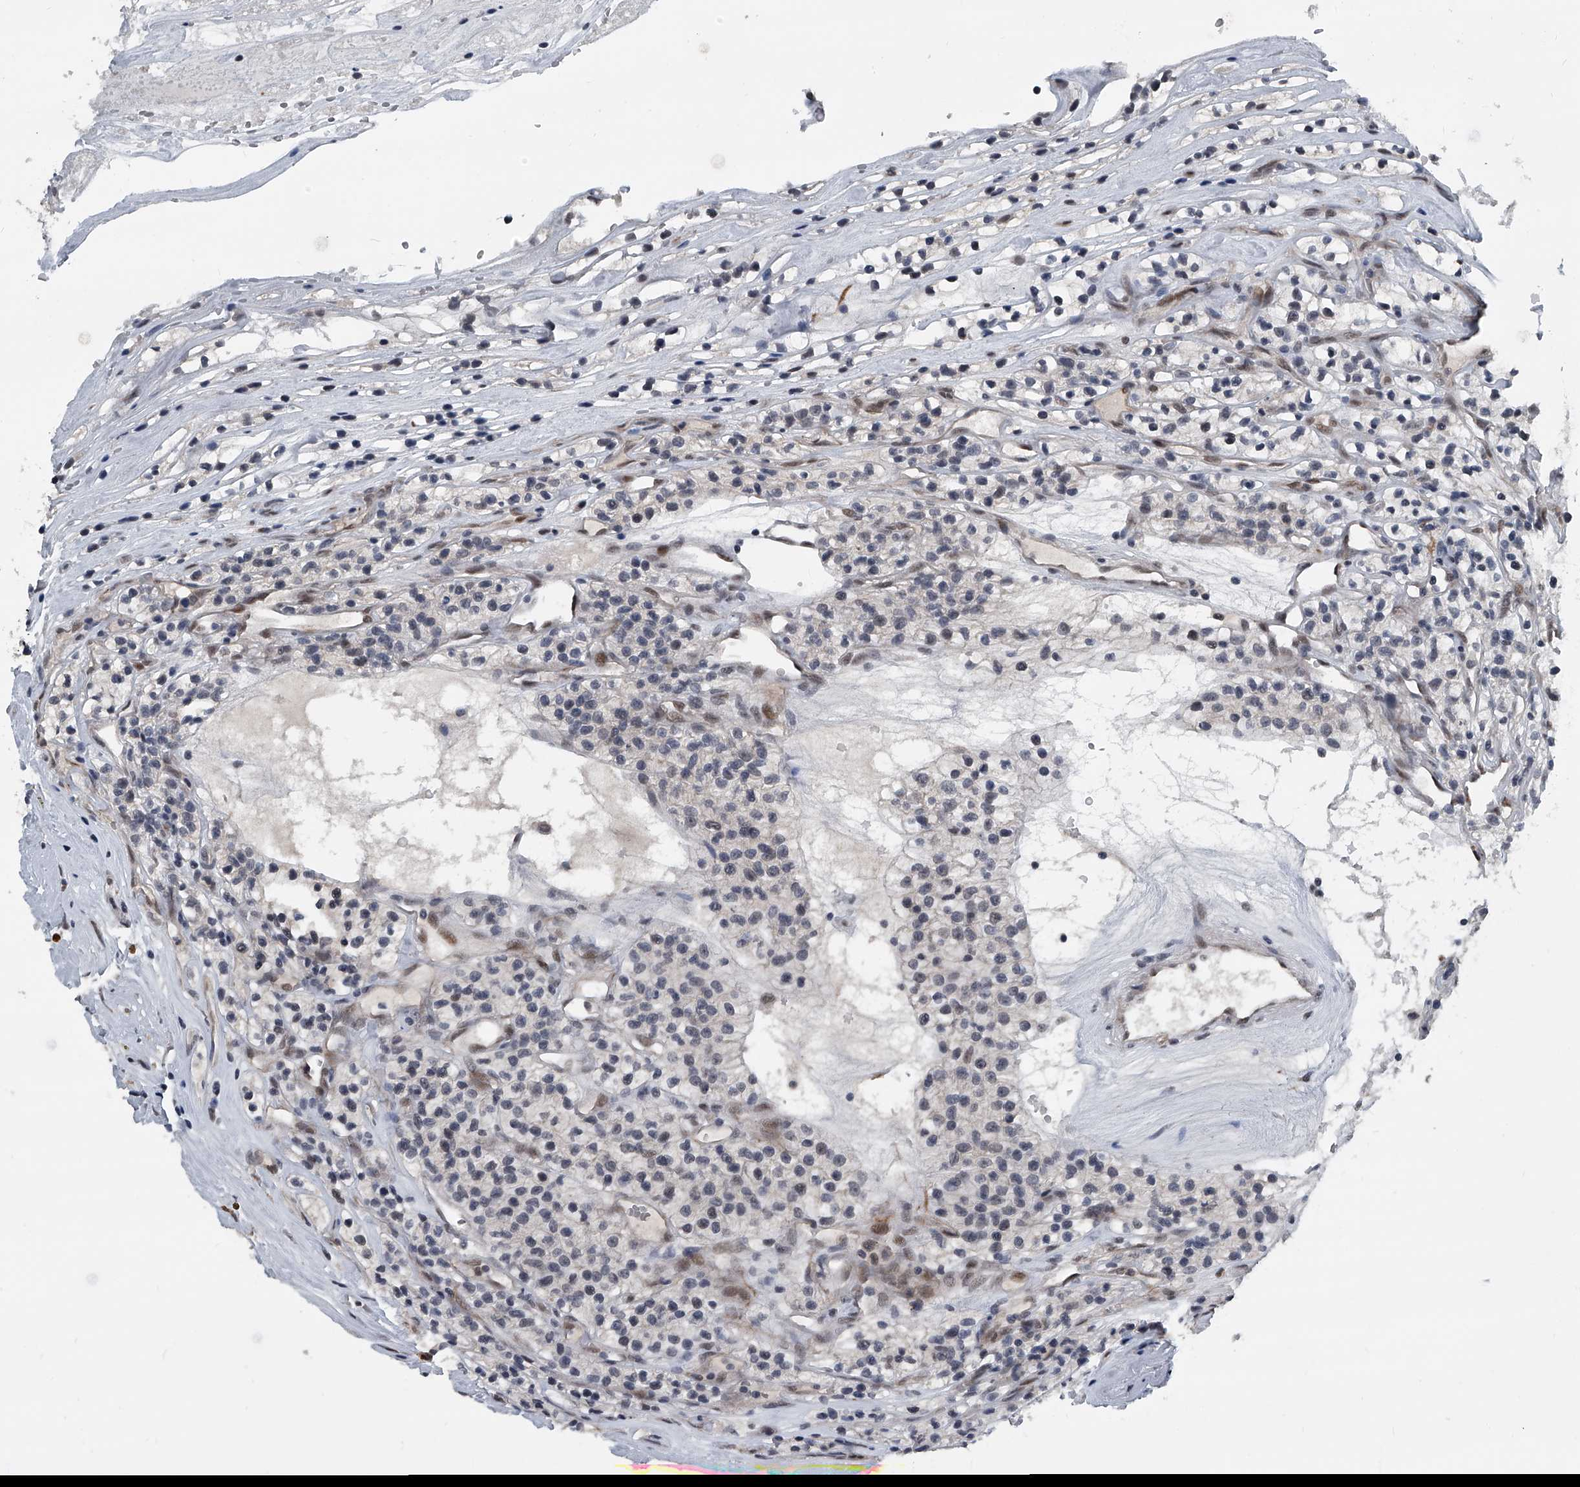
{"staining": {"intensity": "weak", "quantity": "<25%", "location": "nuclear"}, "tissue": "renal cancer", "cell_type": "Tumor cells", "image_type": "cancer", "snomed": [{"axis": "morphology", "description": "Adenocarcinoma, NOS"}, {"axis": "topography", "description": "Kidney"}], "caption": "Immunohistochemistry image of neoplastic tissue: renal adenocarcinoma stained with DAB displays no significant protein positivity in tumor cells.", "gene": "MEN1", "patient": {"sex": "female", "age": 57}}